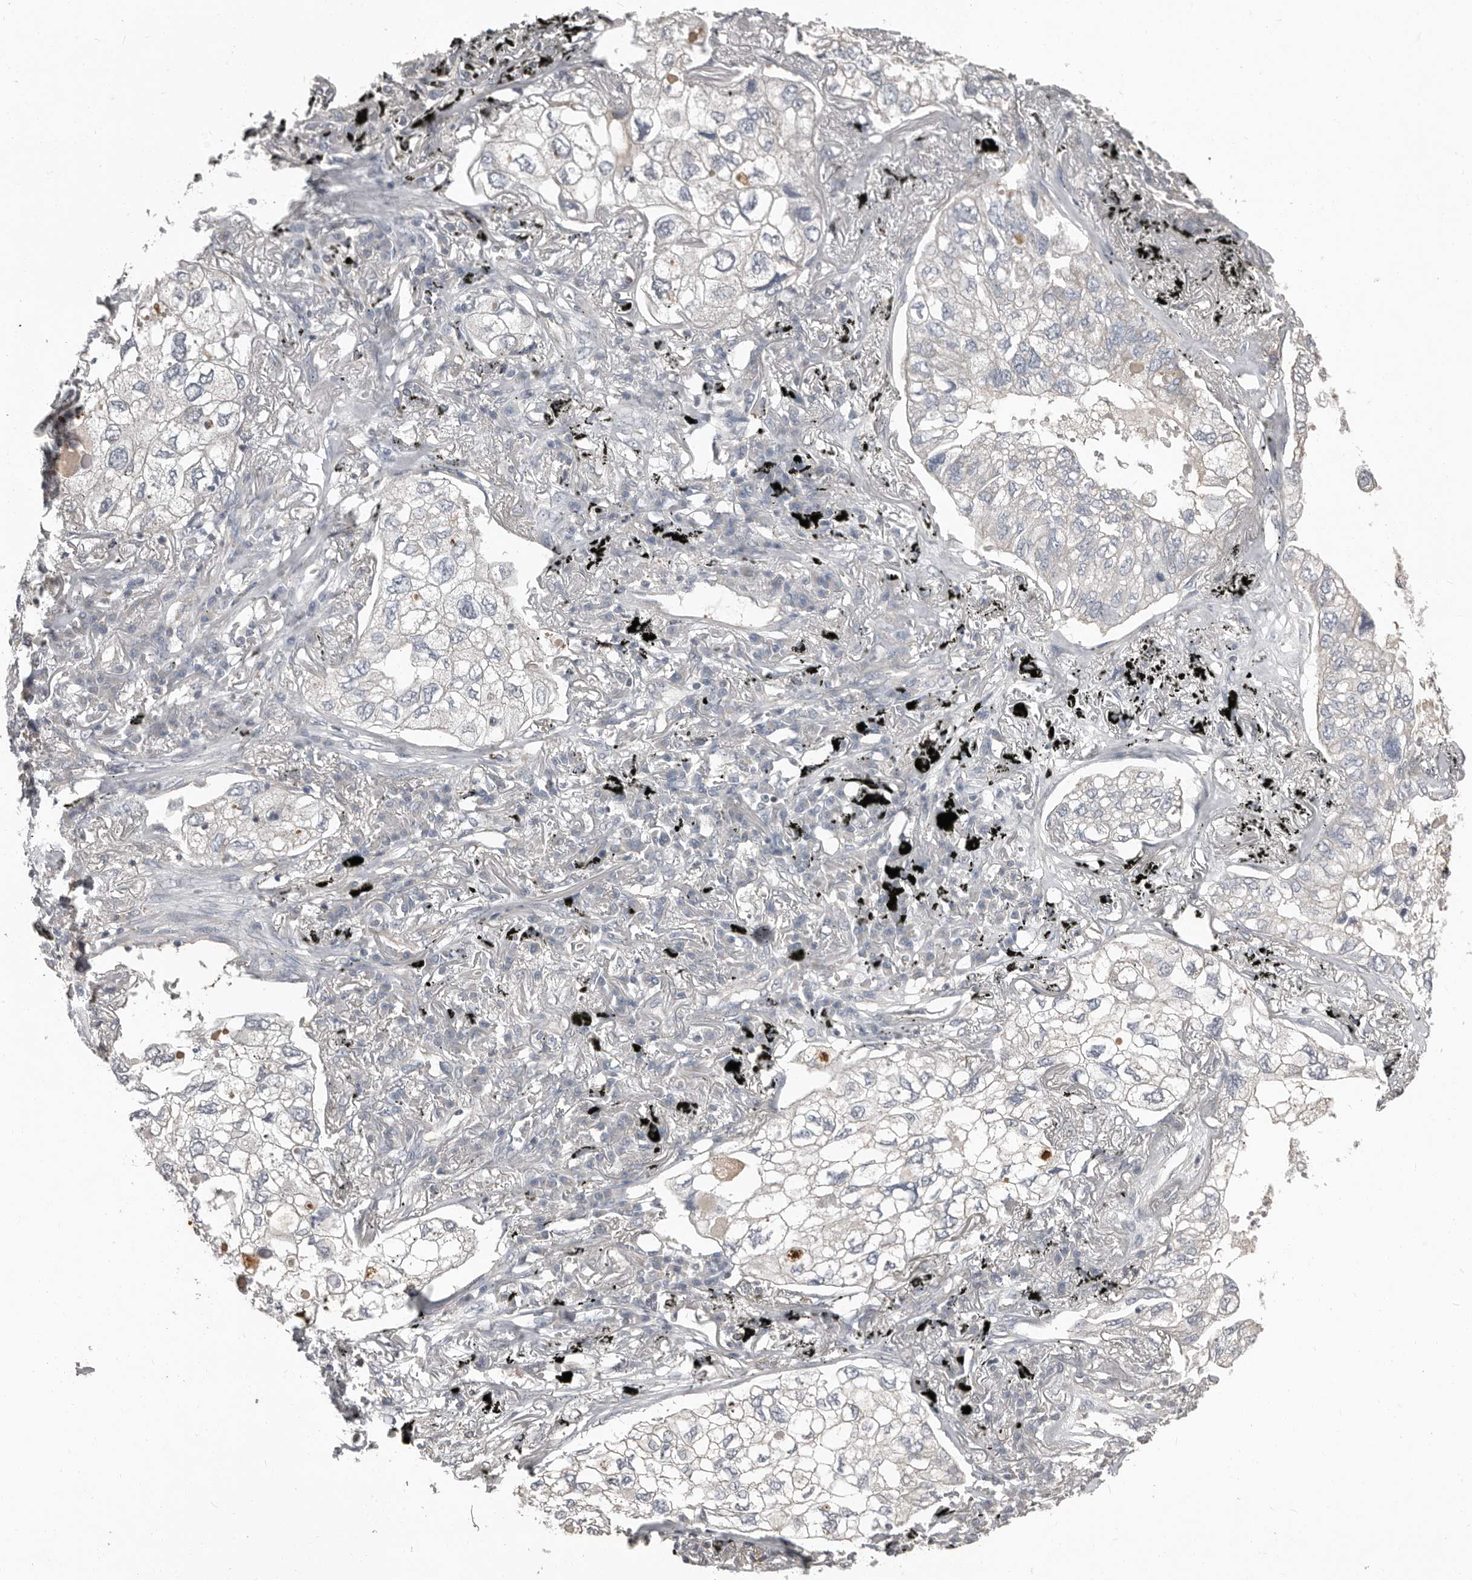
{"staining": {"intensity": "negative", "quantity": "none", "location": "none"}, "tissue": "lung cancer", "cell_type": "Tumor cells", "image_type": "cancer", "snomed": [{"axis": "morphology", "description": "Adenocarcinoma, NOS"}, {"axis": "topography", "description": "Lung"}], "caption": "Immunohistochemistry (IHC) of human lung cancer (adenocarcinoma) shows no positivity in tumor cells. Nuclei are stained in blue.", "gene": "CA6", "patient": {"sex": "male", "age": 65}}